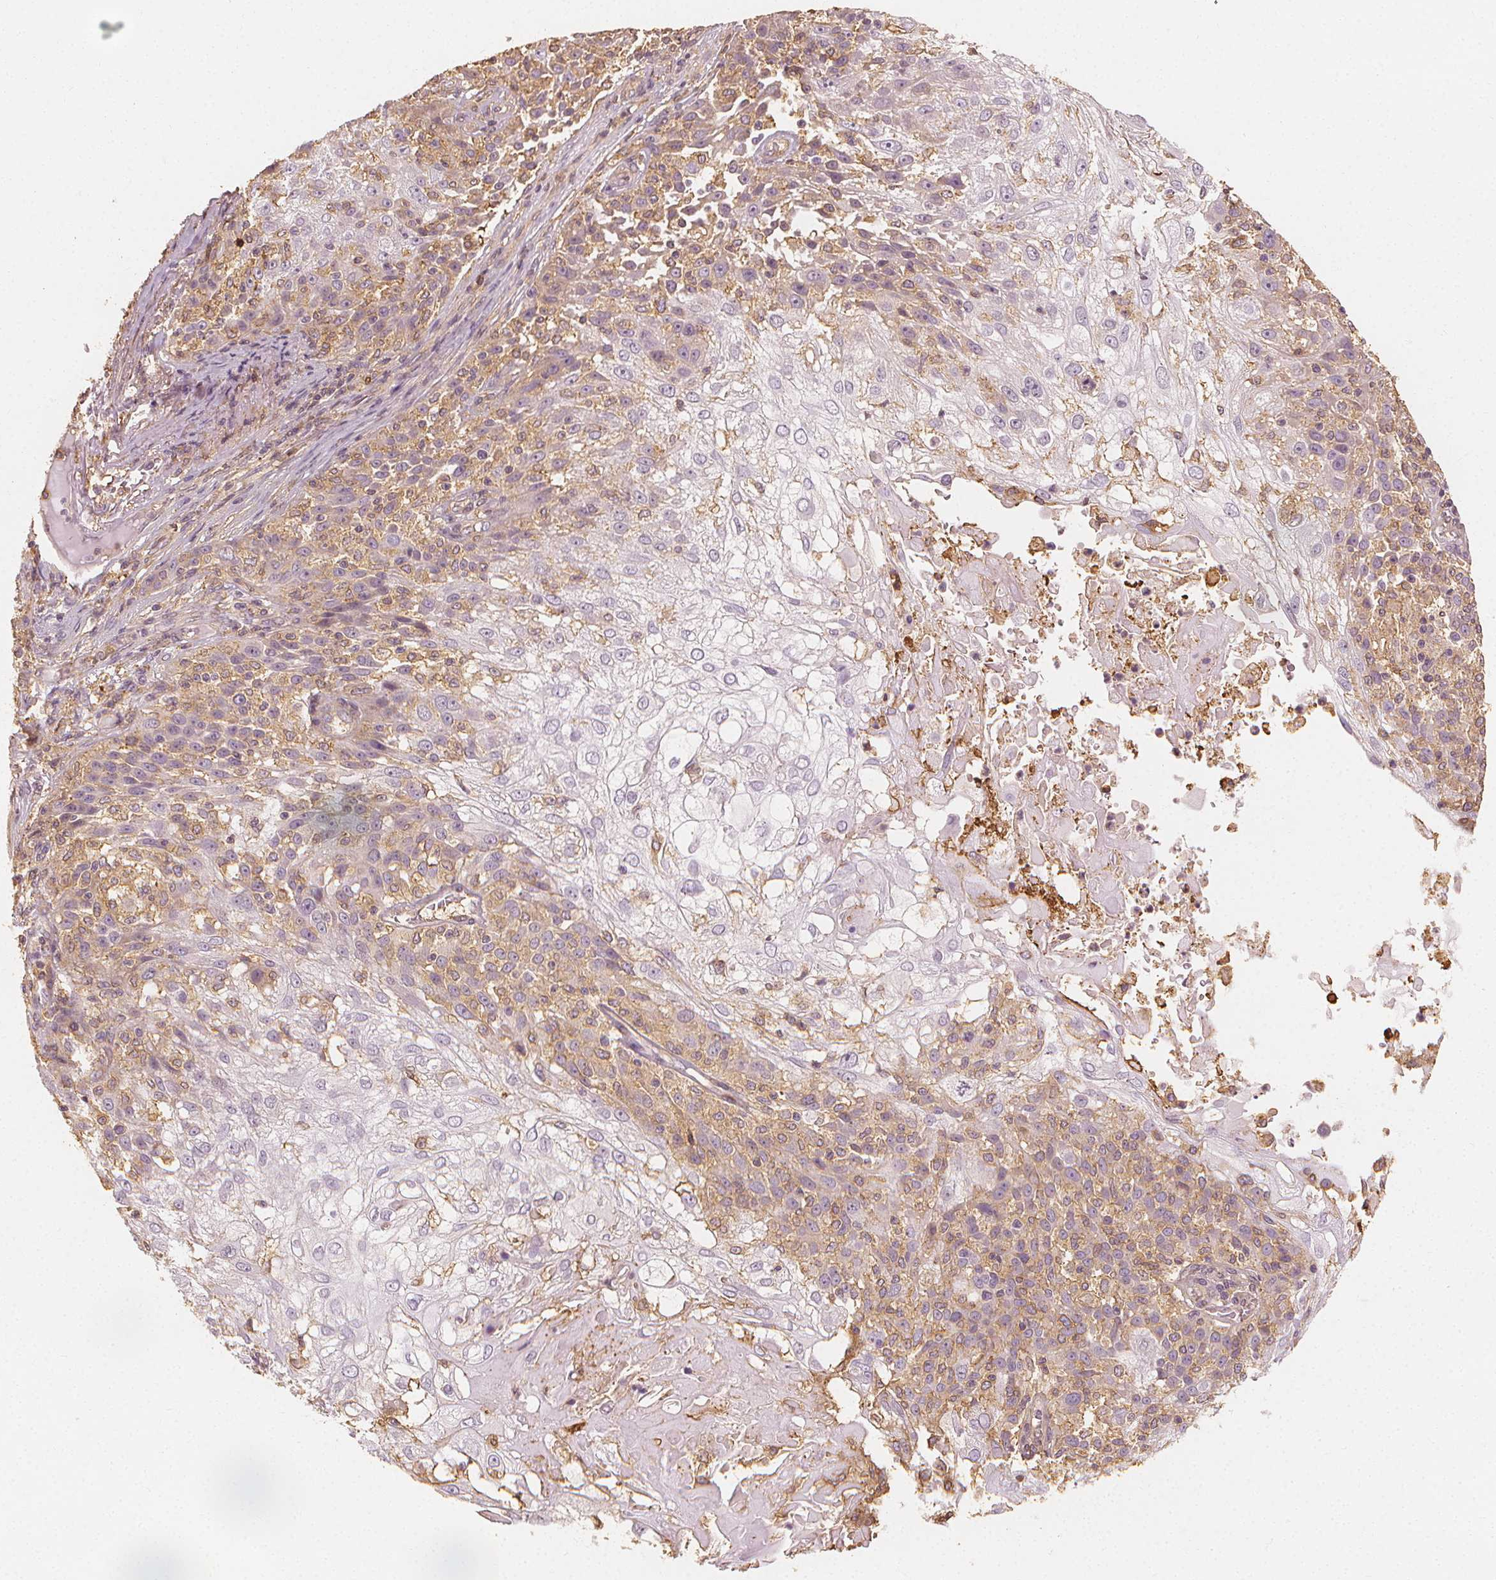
{"staining": {"intensity": "weak", "quantity": "25%-75%", "location": "cytoplasmic/membranous"}, "tissue": "skin cancer", "cell_type": "Tumor cells", "image_type": "cancer", "snomed": [{"axis": "morphology", "description": "Normal tissue, NOS"}, {"axis": "morphology", "description": "Squamous cell carcinoma, NOS"}, {"axis": "topography", "description": "Skin"}], "caption": "A histopathology image of human skin squamous cell carcinoma stained for a protein demonstrates weak cytoplasmic/membranous brown staining in tumor cells.", "gene": "ARHGAP26", "patient": {"sex": "female", "age": 83}}